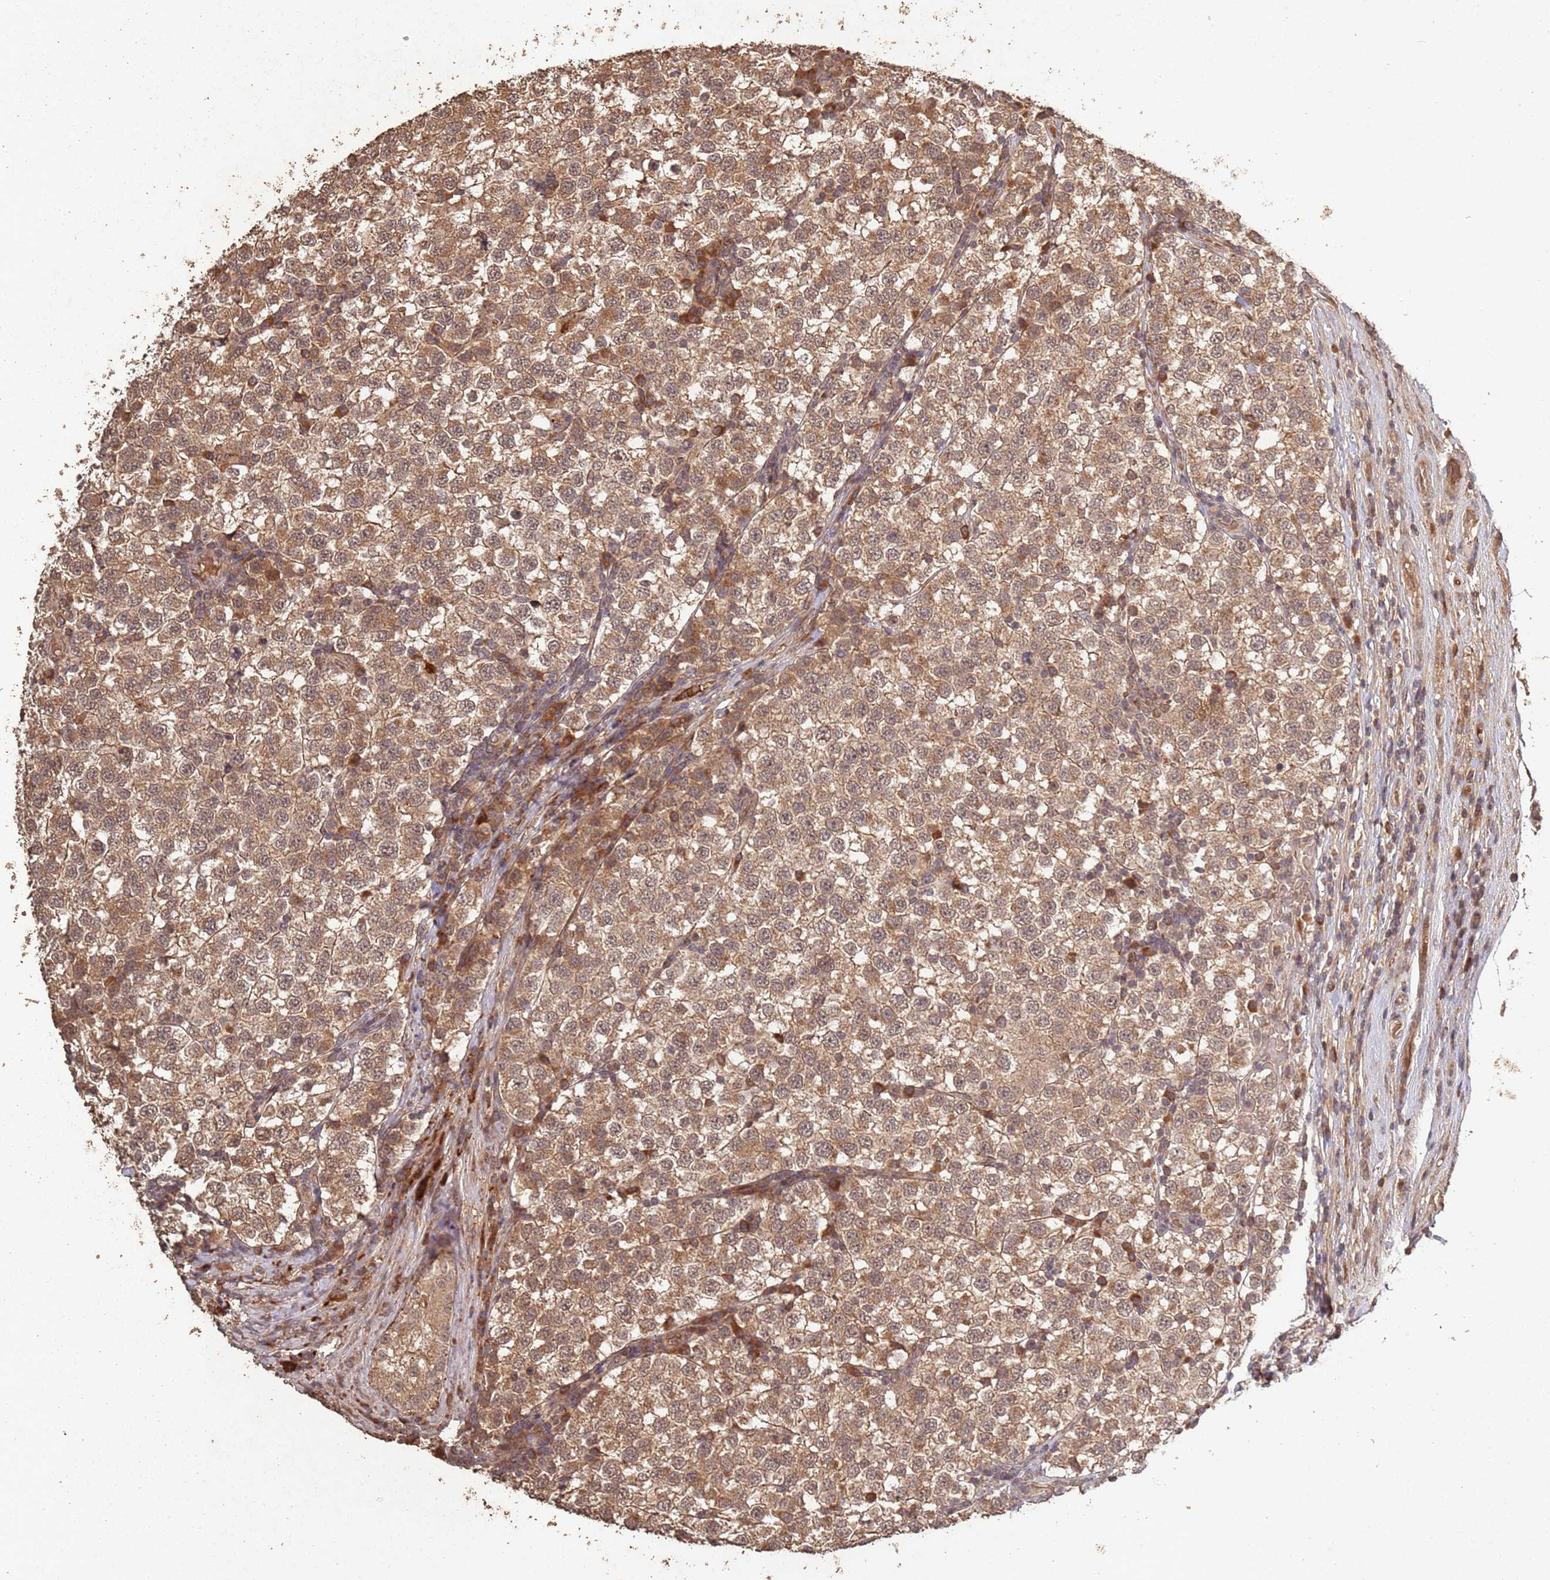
{"staining": {"intensity": "moderate", "quantity": ">75%", "location": "cytoplasmic/membranous,nuclear"}, "tissue": "testis cancer", "cell_type": "Tumor cells", "image_type": "cancer", "snomed": [{"axis": "morphology", "description": "Seminoma, NOS"}, {"axis": "topography", "description": "Testis"}], "caption": "The histopathology image reveals staining of seminoma (testis), revealing moderate cytoplasmic/membranous and nuclear protein staining (brown color) within tumor cells.", "gene": "FRAT1", "patient": {"sex": "male", "age": 34}}